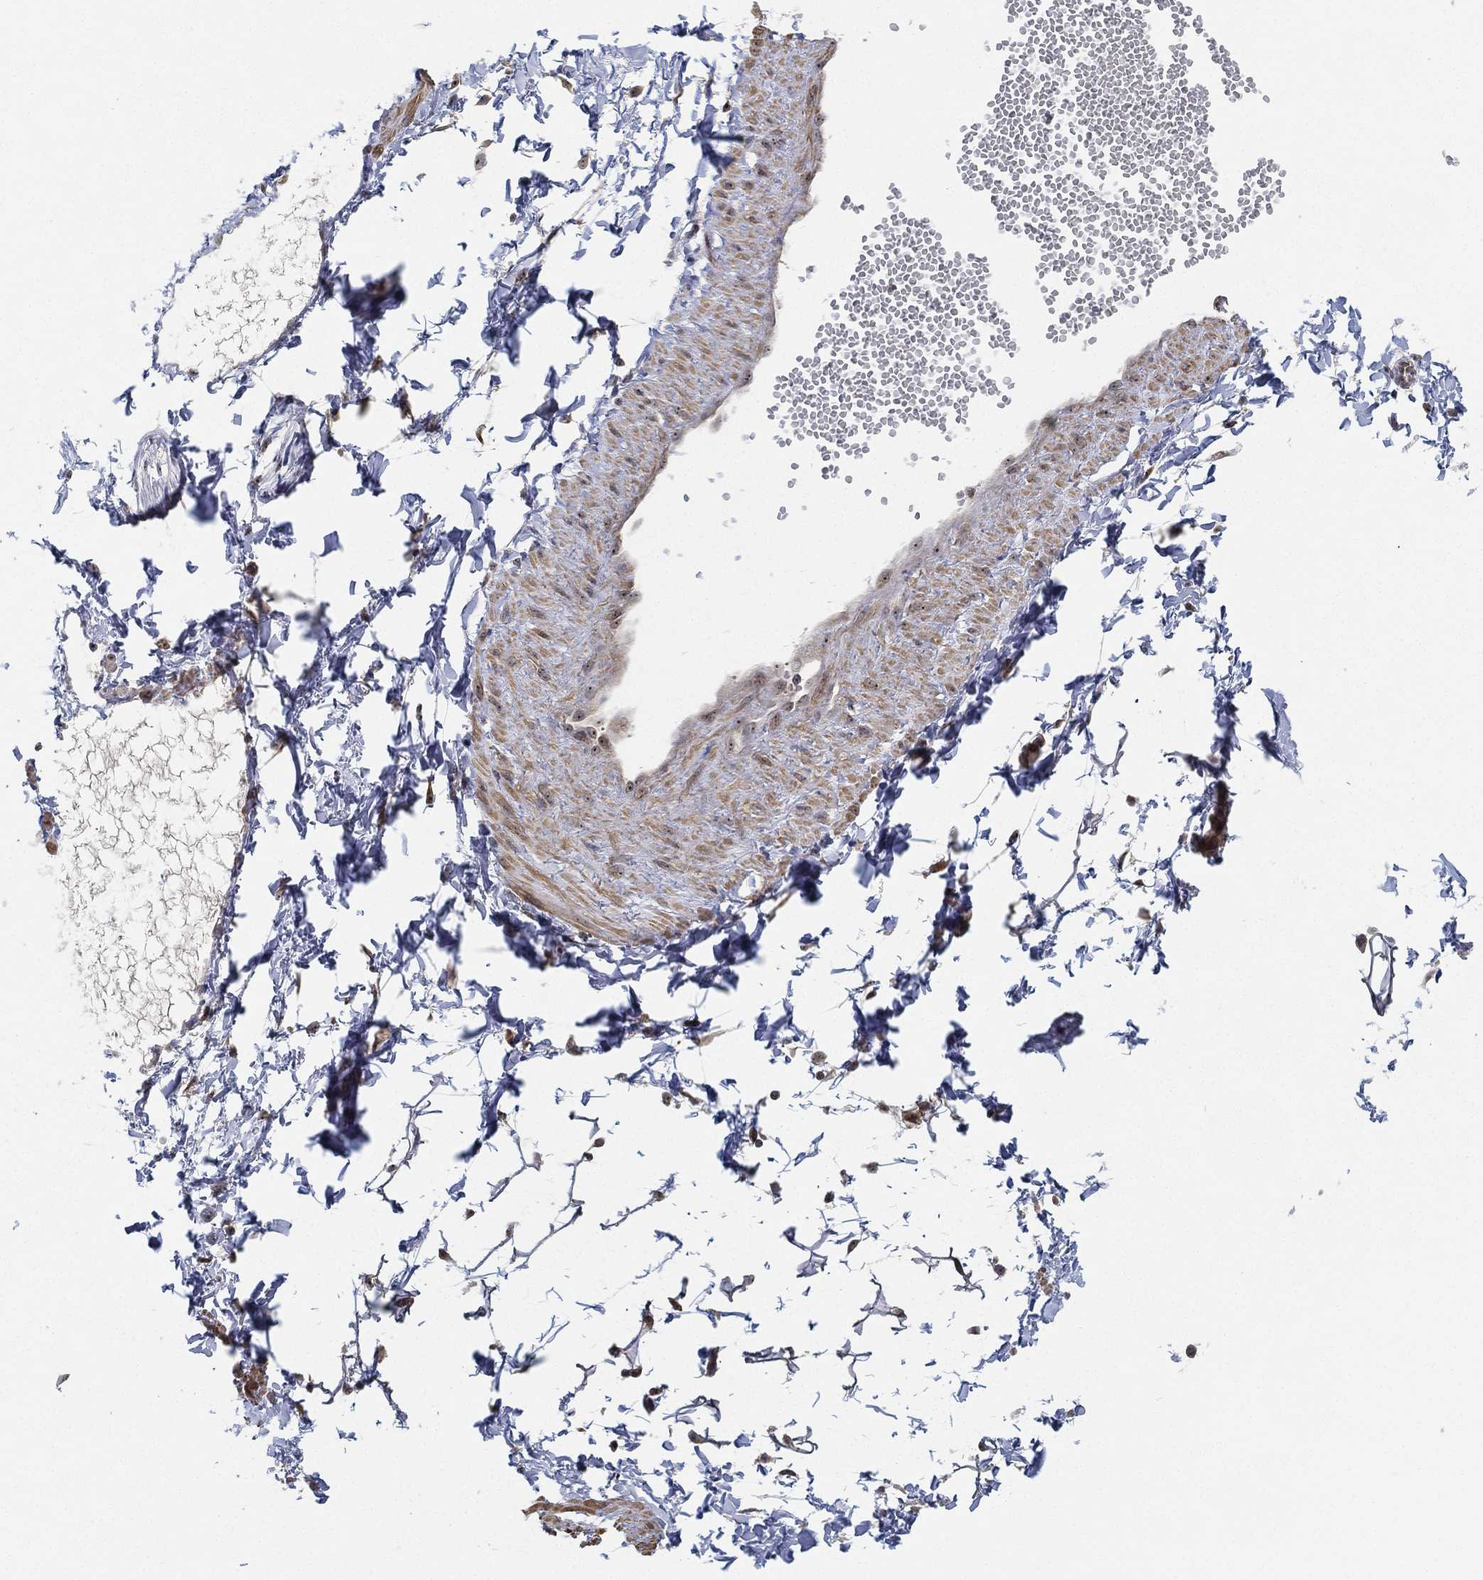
{"staining": {"intensity": "moderate", "quantity": "<25%", "location": "nuclear"}, "tissue": "adipose tissue", "cell_type": "Adipocytes", "image_type": "normal", "snomed": [{"axis": "morphology", "description": "Normal tissue, NOS"}, {"axis": "topography", "description": "Smooth muscle"}, {"axis": "topography", "description": "Peripheral nerve tissue"}], "caption": "Protein staining displays moderate nuclear positivity in approximately <25% of adipocytes in unremarkable adipose tissue.", "gene": "PPP1R16B", "patient": {"sex": "male", "age": 22}}